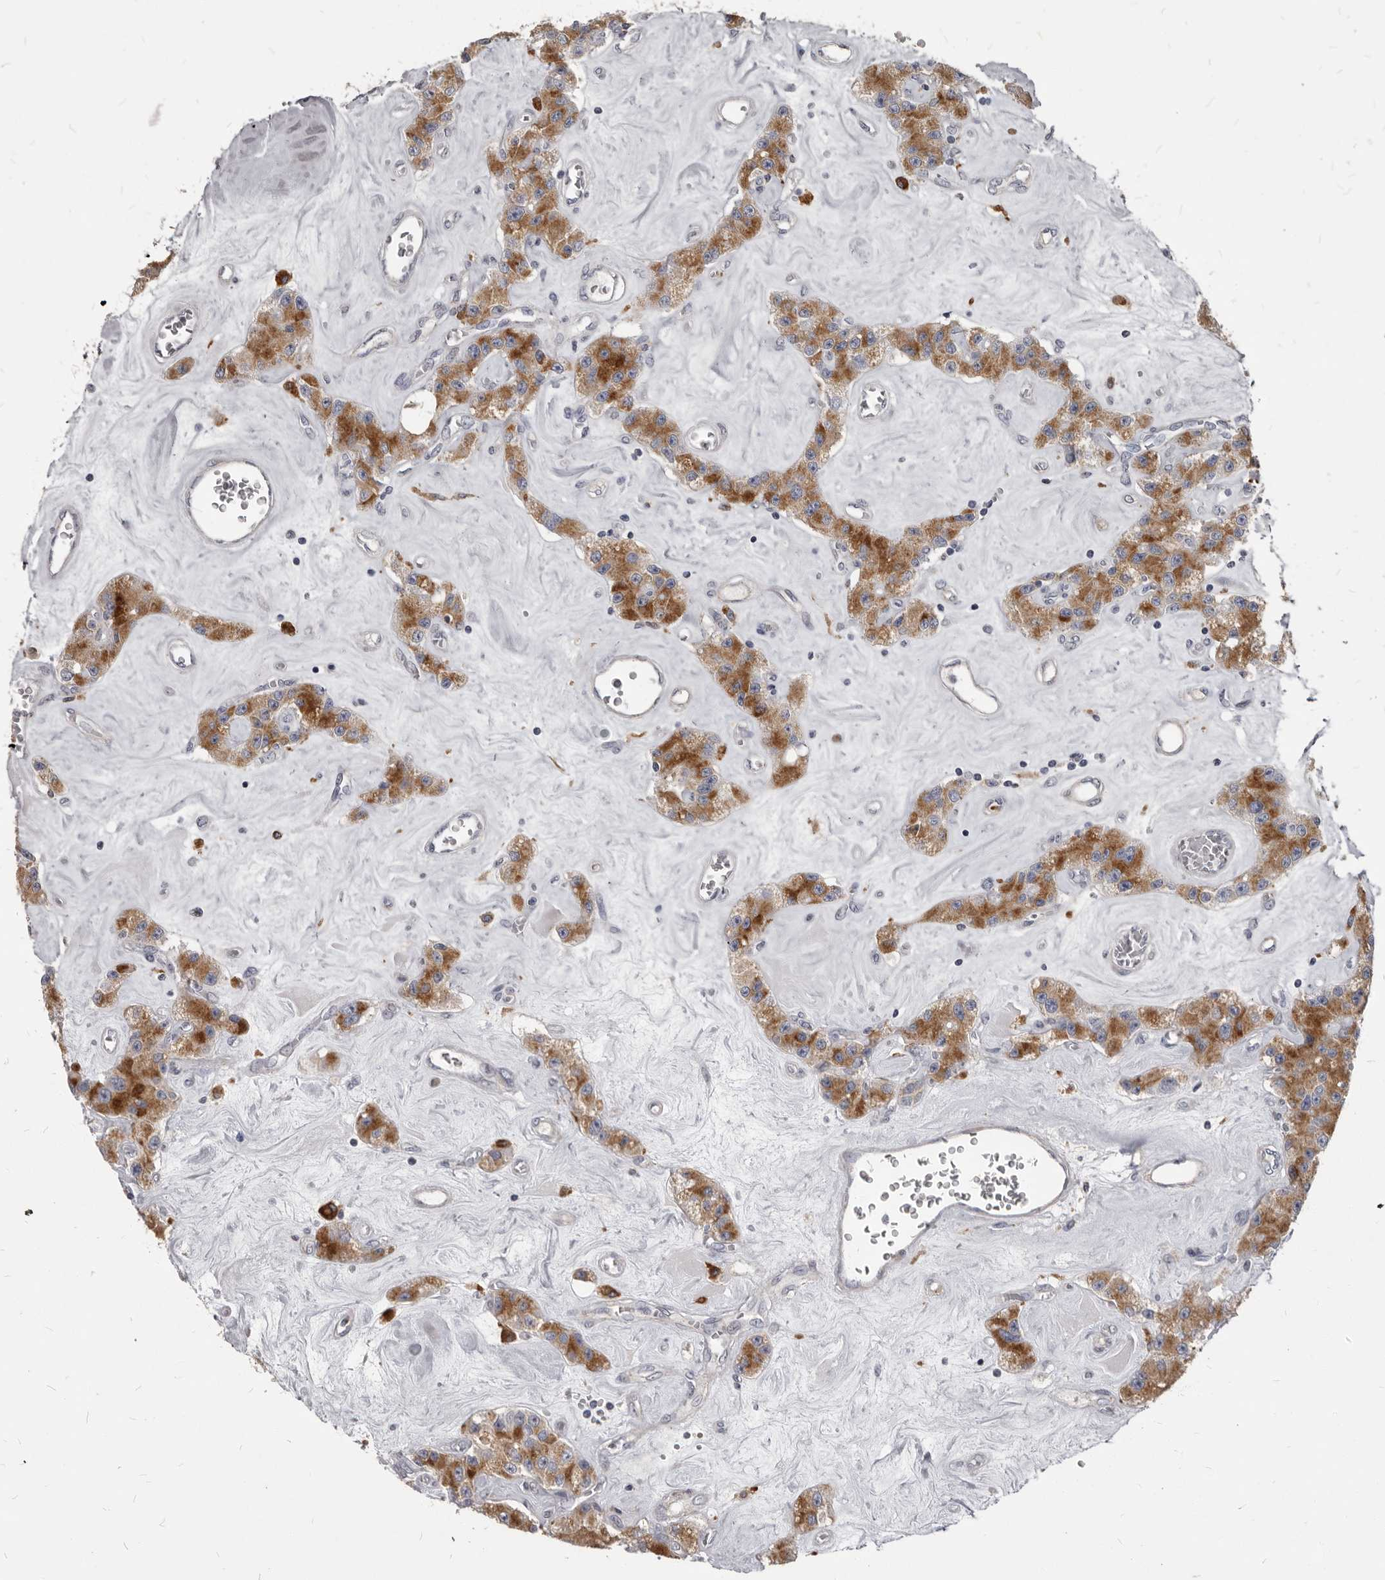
{"staining": {"intensity": "strong", "quantity": ">75%", "location": "cytoplasmic/membranous"}, "tissue": "carcinoid", "cell_type": "Tumor cells", "image_type": "cancer", "snomed": [{"axis": "morphology", "description": "Carcinoid, malignant, NOS"}, {"axis": "topography", "description": "Pancreas"}], "caption": "The image reveals staining of carcinoid, revealing strong cytoplasmic/membranous protein staining (brown color) within tumor cells.", "gene": "PI4K2A", "patient": {"sex": "male", "age": 41}}